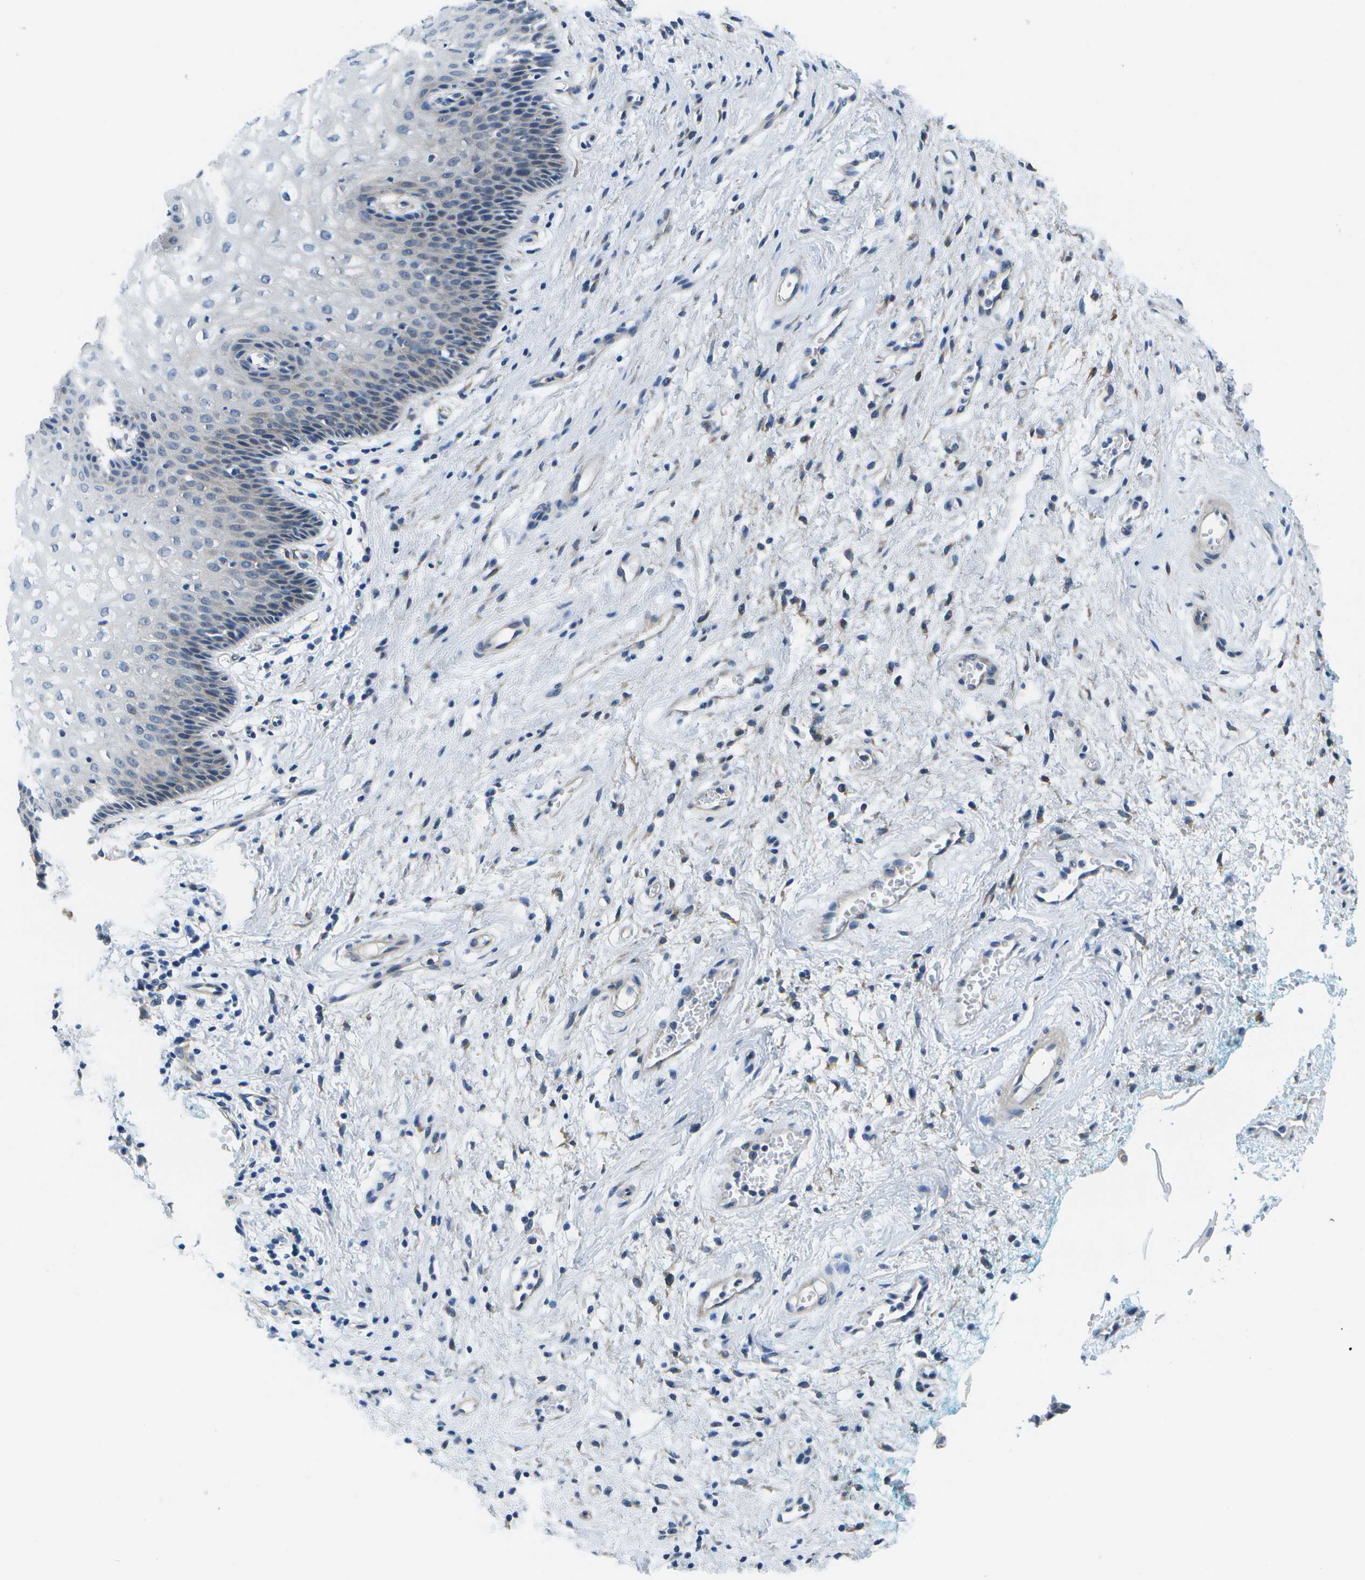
{"staining": {"intensity": "negative", "quantity": "none", "location": "none"}, "tissue": "vagina", "cell_type": "Squamous epithelial cells", "image_type": "normal", "snomed": [{"axis": "morphology", "description": "Normal tissue, NOS"}, {"axis": "topography", "description": "Vagina"}], "caption": "This is an immunohistochemistry (IHC) histopathology image of unremarkable vagina. There is no positivity in squamous epithelial cells.", "gene": "P3H1", "patient": {"sex": "female", "age": 34}}